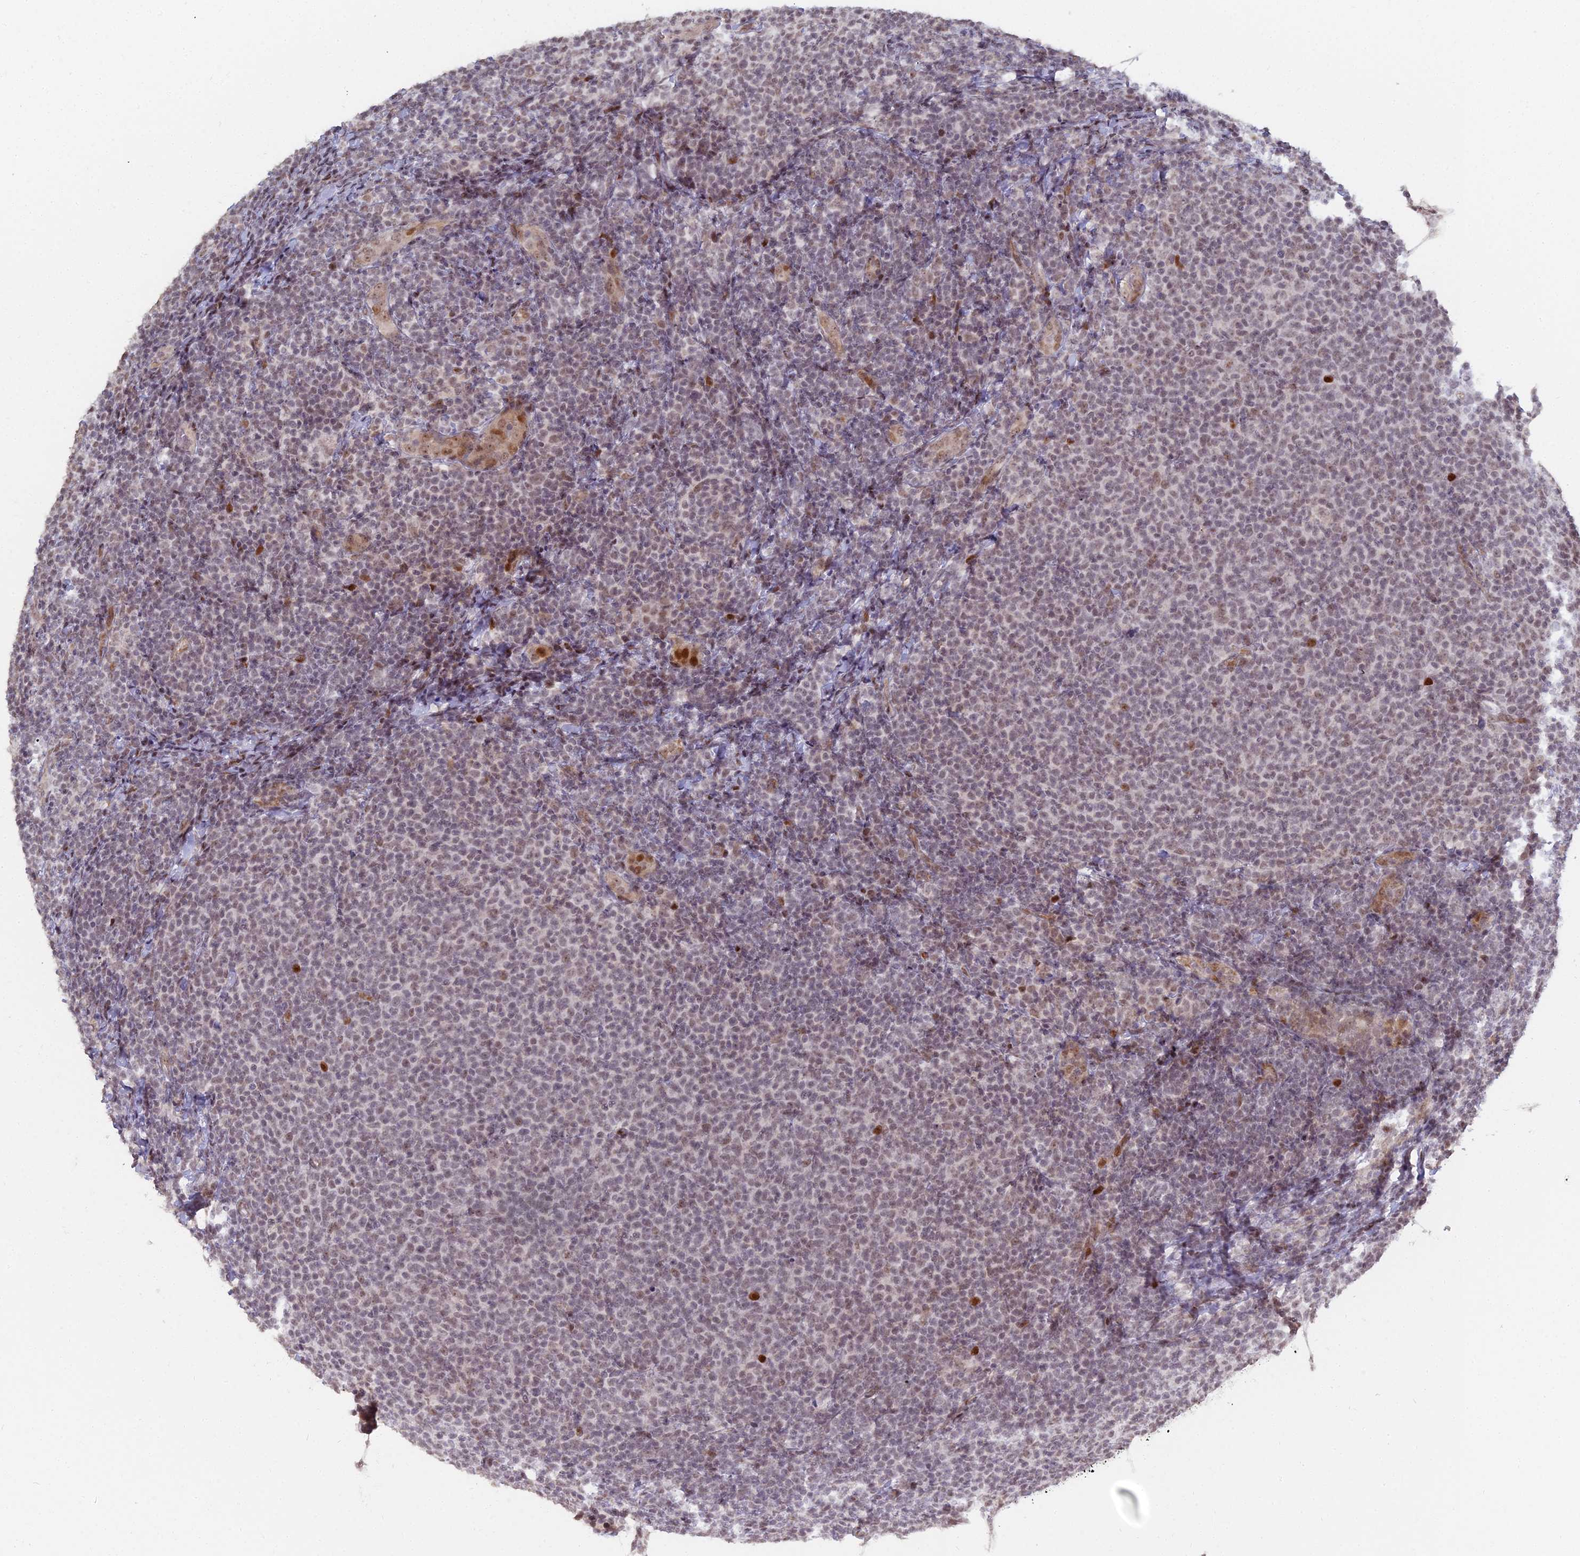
{"staining": {"intensity": "weak", "quantity": "<25%", "location": "nuclear"}, "tissue": "lymphoma", "cell_type": "Tumor cells", "image_type": "cancer", "snomed": [{"axis": "morphology", "description": "Malignant lymphoma, non-Hodgkin's type, Low grade"}, {"axis": "topography", "description": "Lymph node"}], "caption": "Immunohistochemical staining of human low-grade malignant lymphoma, non-Hodgkin's type demonstrates no significant staining in tumor cells.", "gene": "ABCA2", "patient": {"sex": "male", "age": 66}}